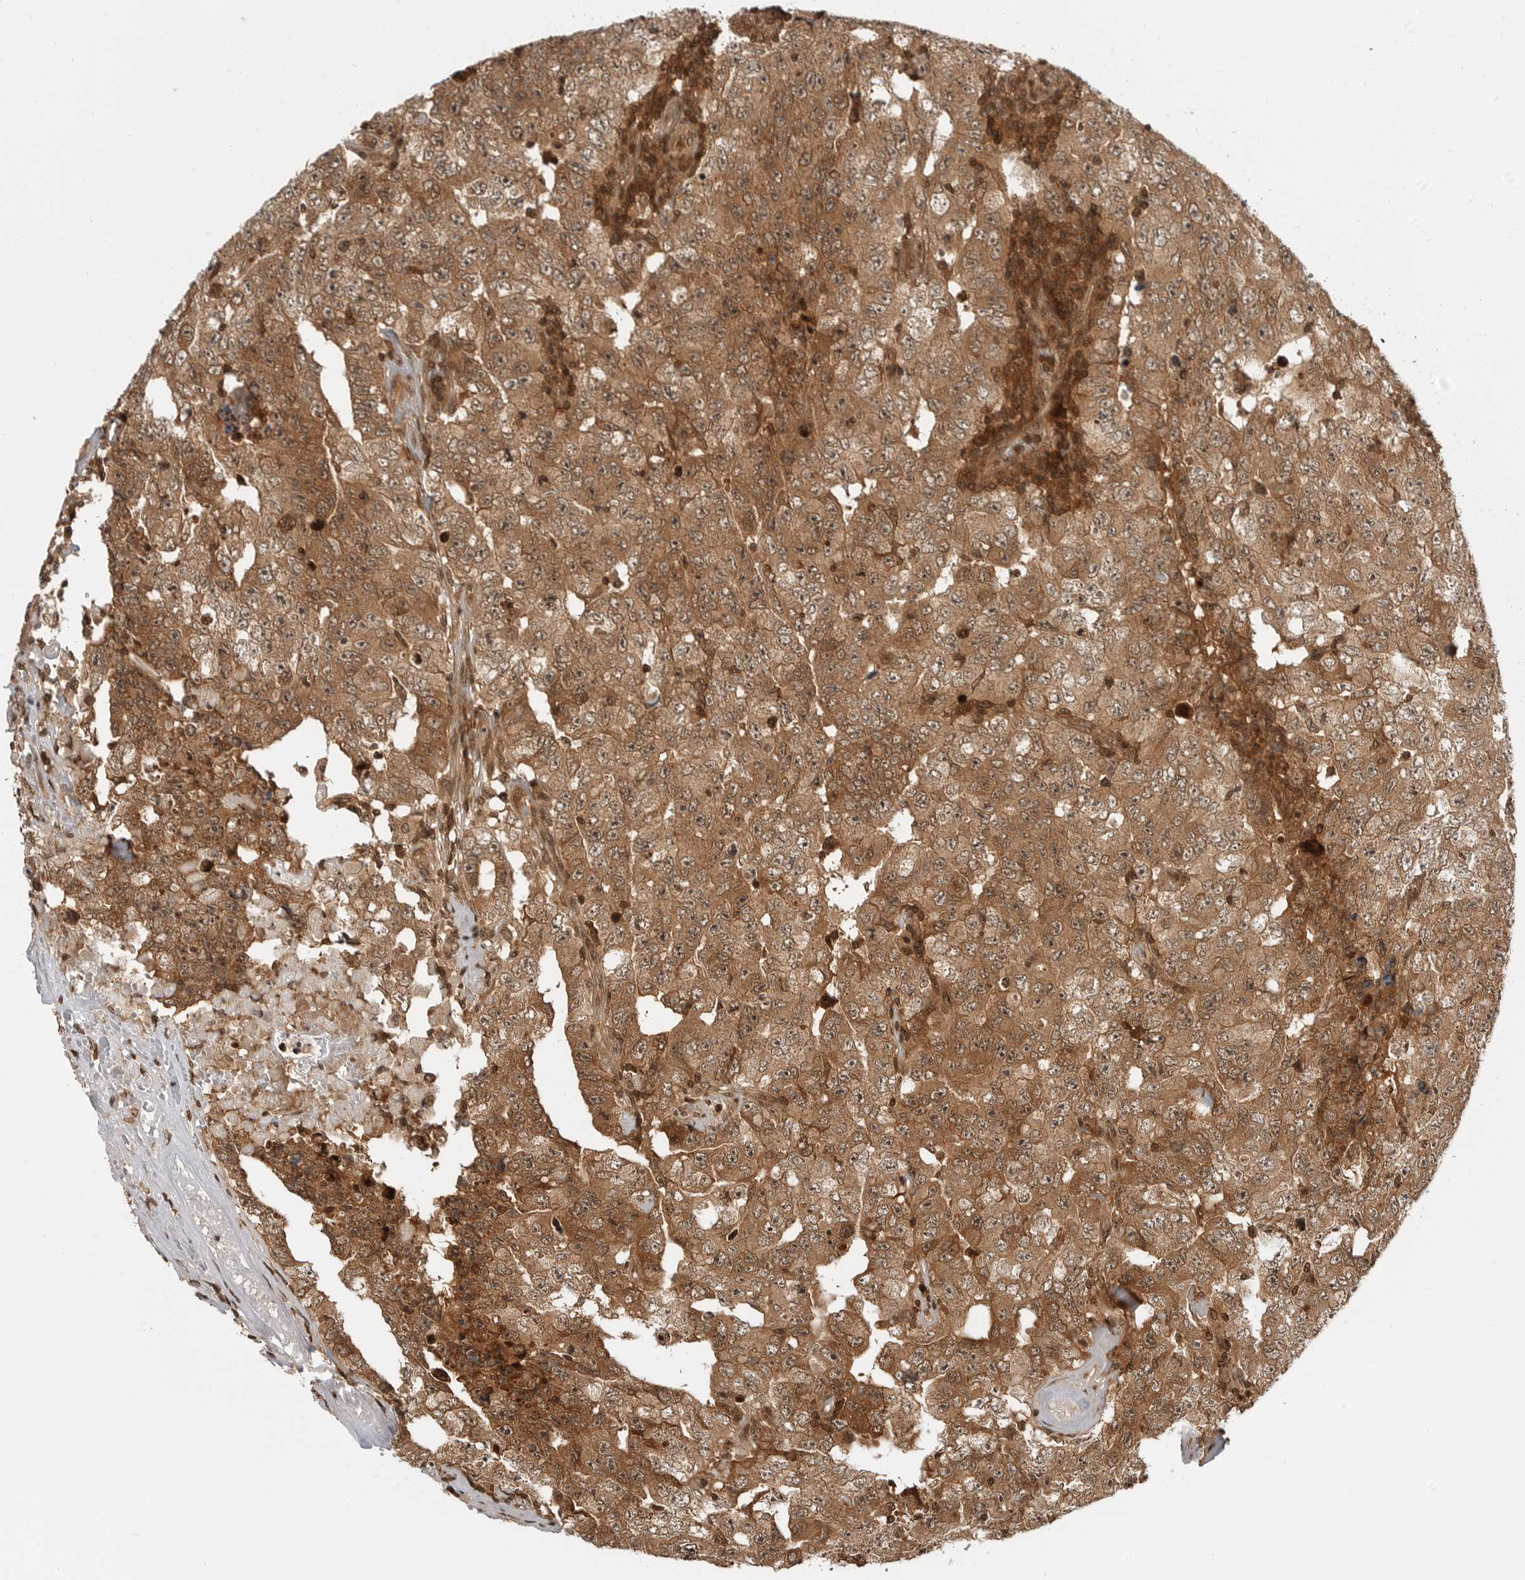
{"staining": {"intensity": "moderate", "quantity": ">75%", "location": "cytoplasmic/membranous"}, "tissue": "testis cancer", "cell_type": "Tumor cells", "image_type": "cancer", "snomed": [{"axis": "morphology", "description": "Carcinoma, Embryonal, NOS"}, {"axis": "topography", "description": "Testis"}], "caption": "Approximately >75% of tumor cells in testis cancer reveal moderate cytoplasmic/membranous protein expression as visualized by brown immunohistochemical staining.", "gene": "SZRD1", "patient": {"sex": "male", "age": 26}}